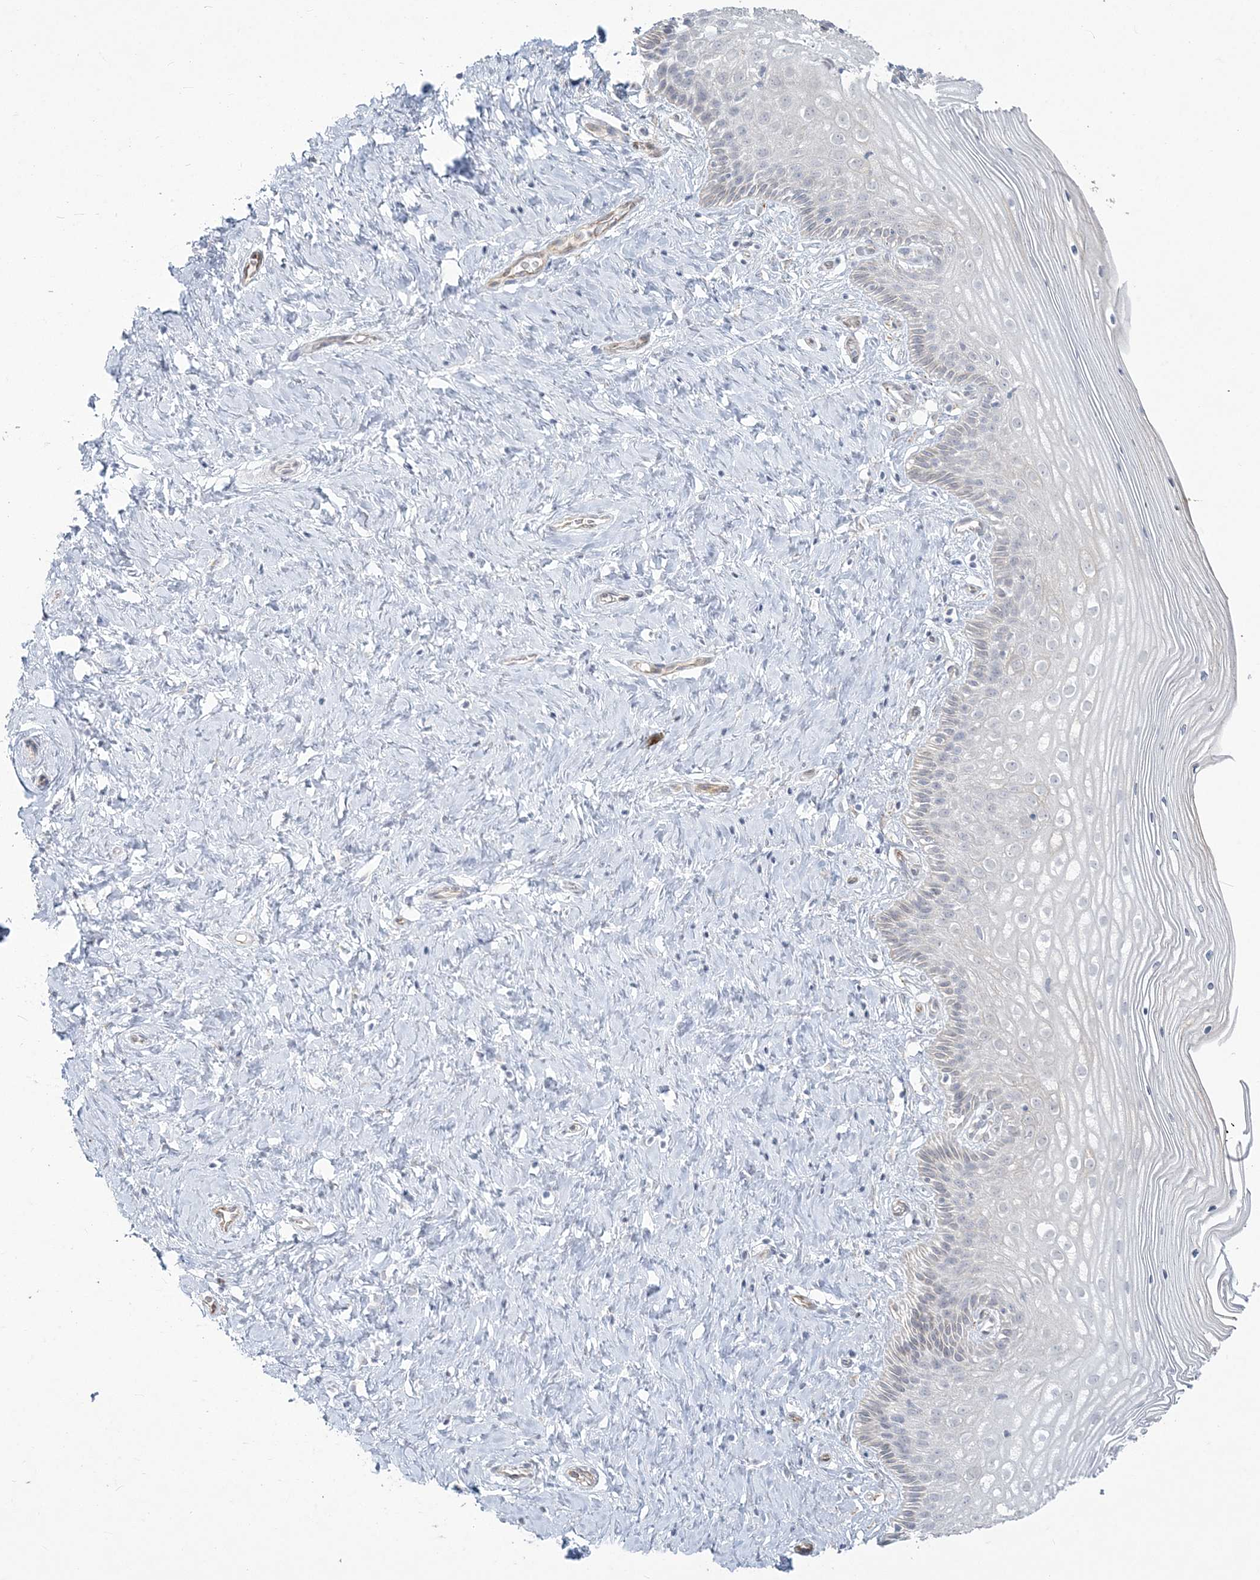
{"staining": {"intensity": "negative", "quantity": "none", "location": "none"}, "tissue": "cervix", "cell_type": "Glandular cells", "image_type": "normal", "snomed": [{"axis": "morphology", "description": "Normal tissue, NOS"}, {"axis": "topography", "description": "Cervix"}], "caption": "A high-resolution photomicrograph shows immunohistochemistry staining of unremarkable cervix, which shows no significant staining in glandular cells. (DAB (3,3'-diaminobenzidine) IHC with hematoxylin counter stain).", "gene": "ZC3H6", "patient": {"sex": "female", "age": 33}}